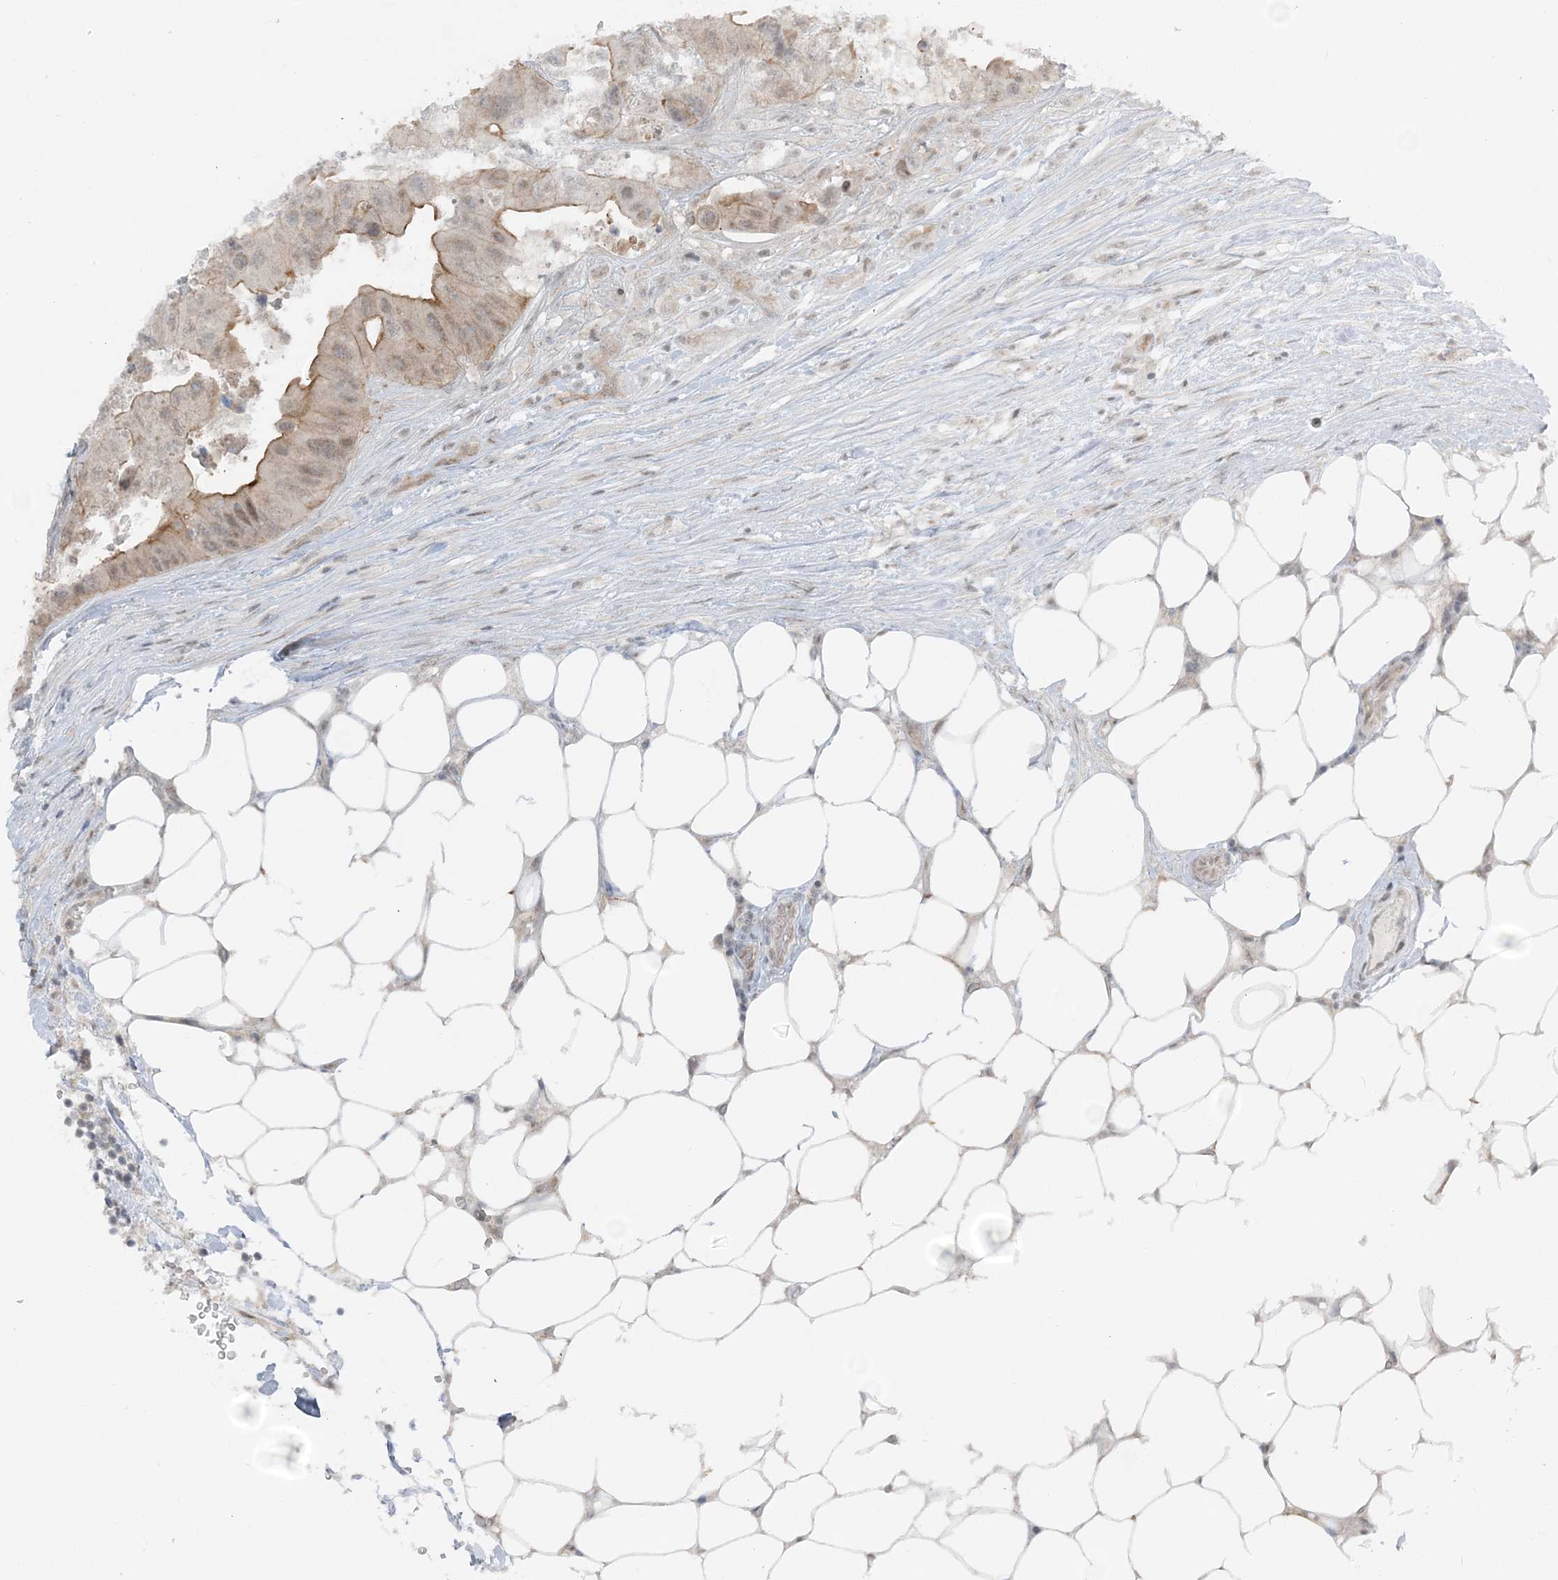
{"staining": {"intensity": "moderate", "quantity": "<25%", "location": "cytoplasmic/membranous,nuclear"}, "tissue": "colorectal cancer", "cell_type": "Tumor cells", "image_type": "cancer", "snomed": [{"axis": "morphology", "description": "Adenocarcinoma, NOS"}, {"axis": "topography", "description": "Colon"}], "caption": "Colorectal cancer was stained to show a protein in brown. There is low levels of moderate cytoplasmic/membranous and nuclear staining in about <25% of tumor cells. The staining is performed using DAB (3,3'-diaminobenzidine) brown chromogen to label protein expression. The nuclei are counter-stained blue using hematoxylin.", "gene": "ATP11A", "patient": {"sex": "female", "age": 46}}